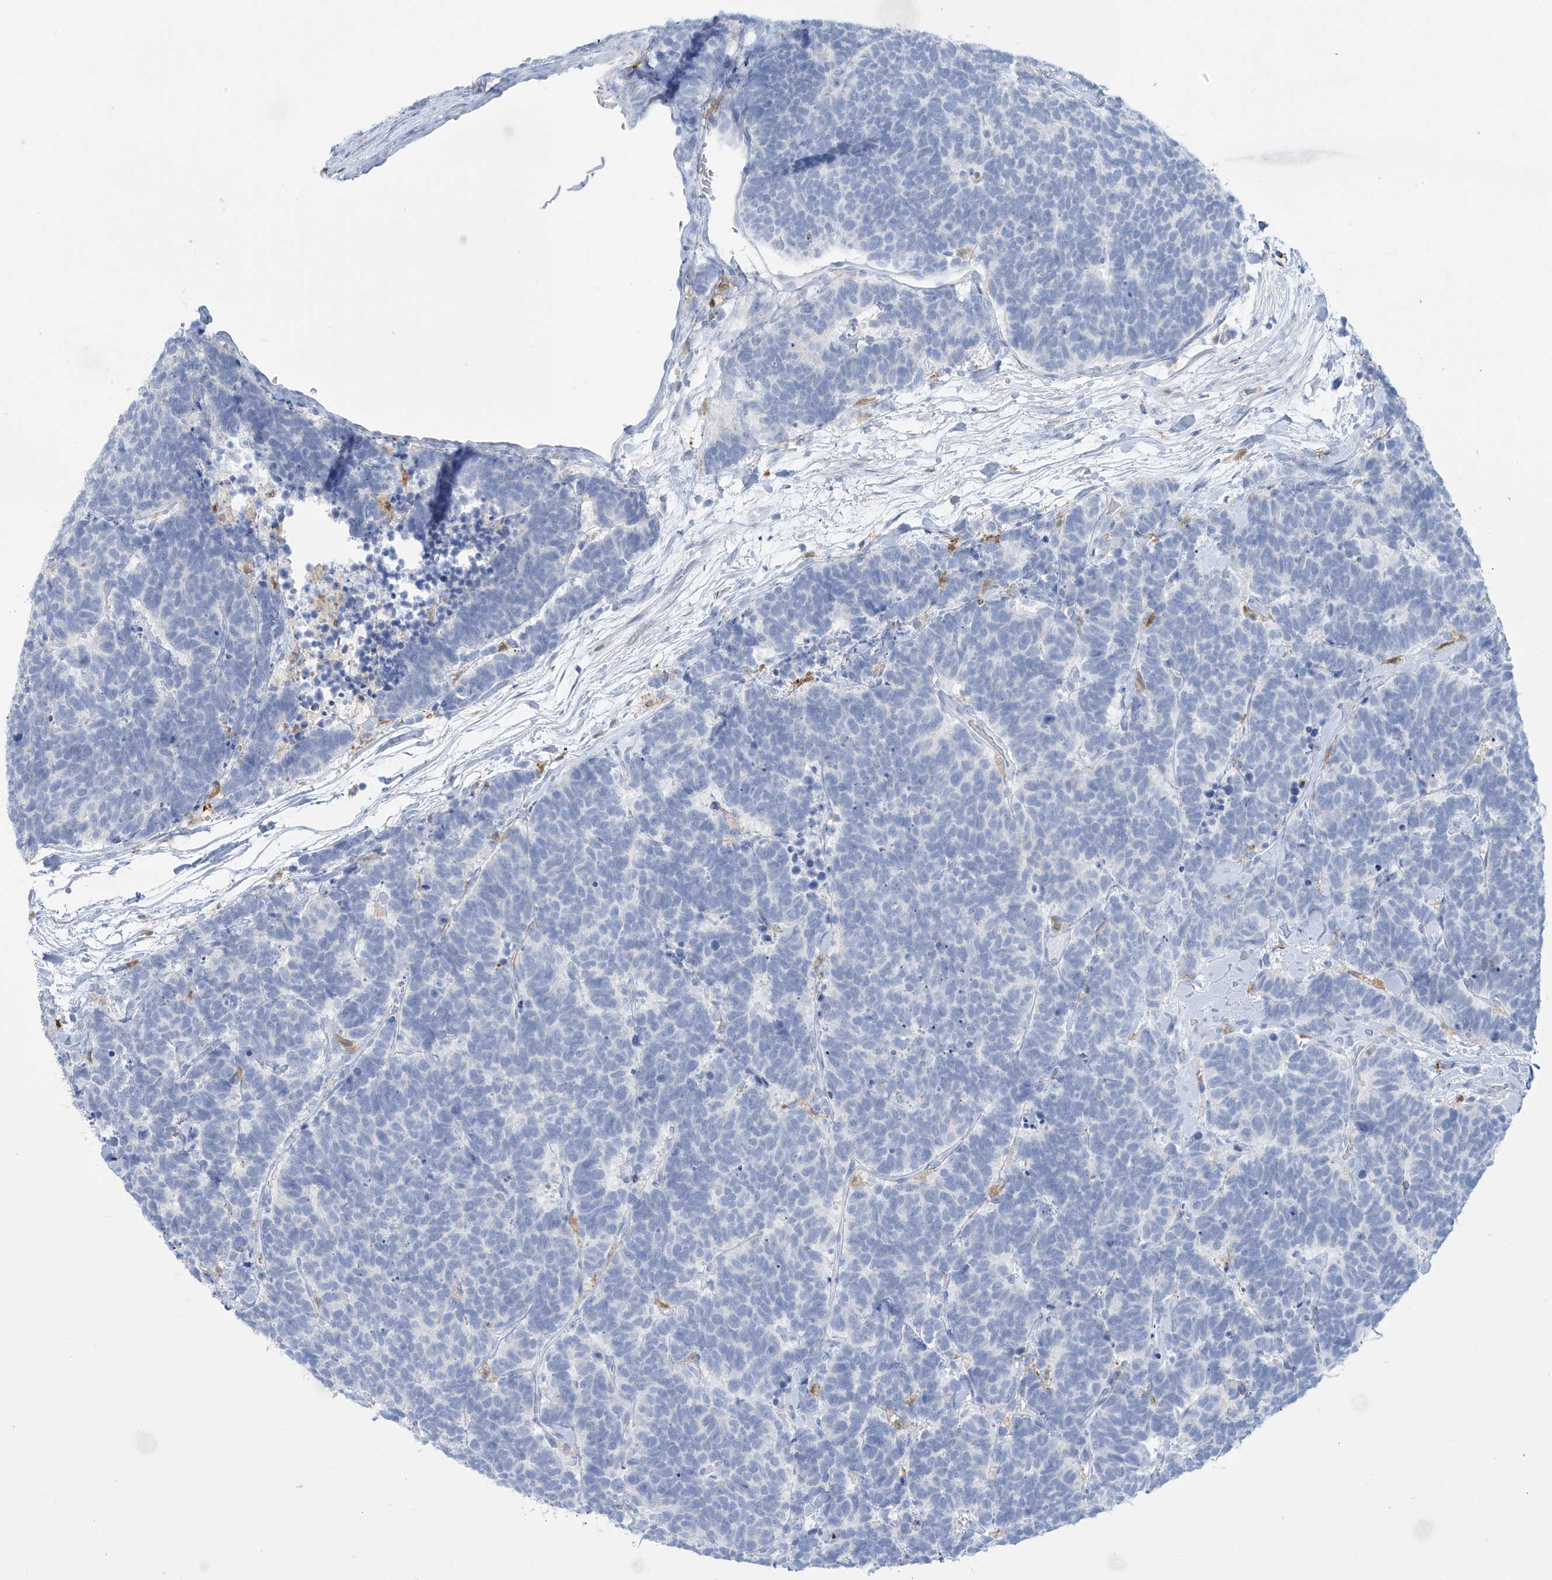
{"staining": {"intensity": "negative", "quantity": "none", "location": "none"}, "tissue": "carcinoid", "cell_type": "Tumor cells", "image_type": "cancer", "snomed": [{"axis": "morphology", "description": "Carcinoma, NOS"}, {"axis": "morphology", "description": "Carcinoid, malignant, NOS"}, {"axis": "topography", "description": "Urinary bladder"}], "caption": "Protein analysis of carcinoma displays no significant positivity in tumor cells.", "gene": "TRMT2B", "patient": {"sex": "male", "age": 57}}